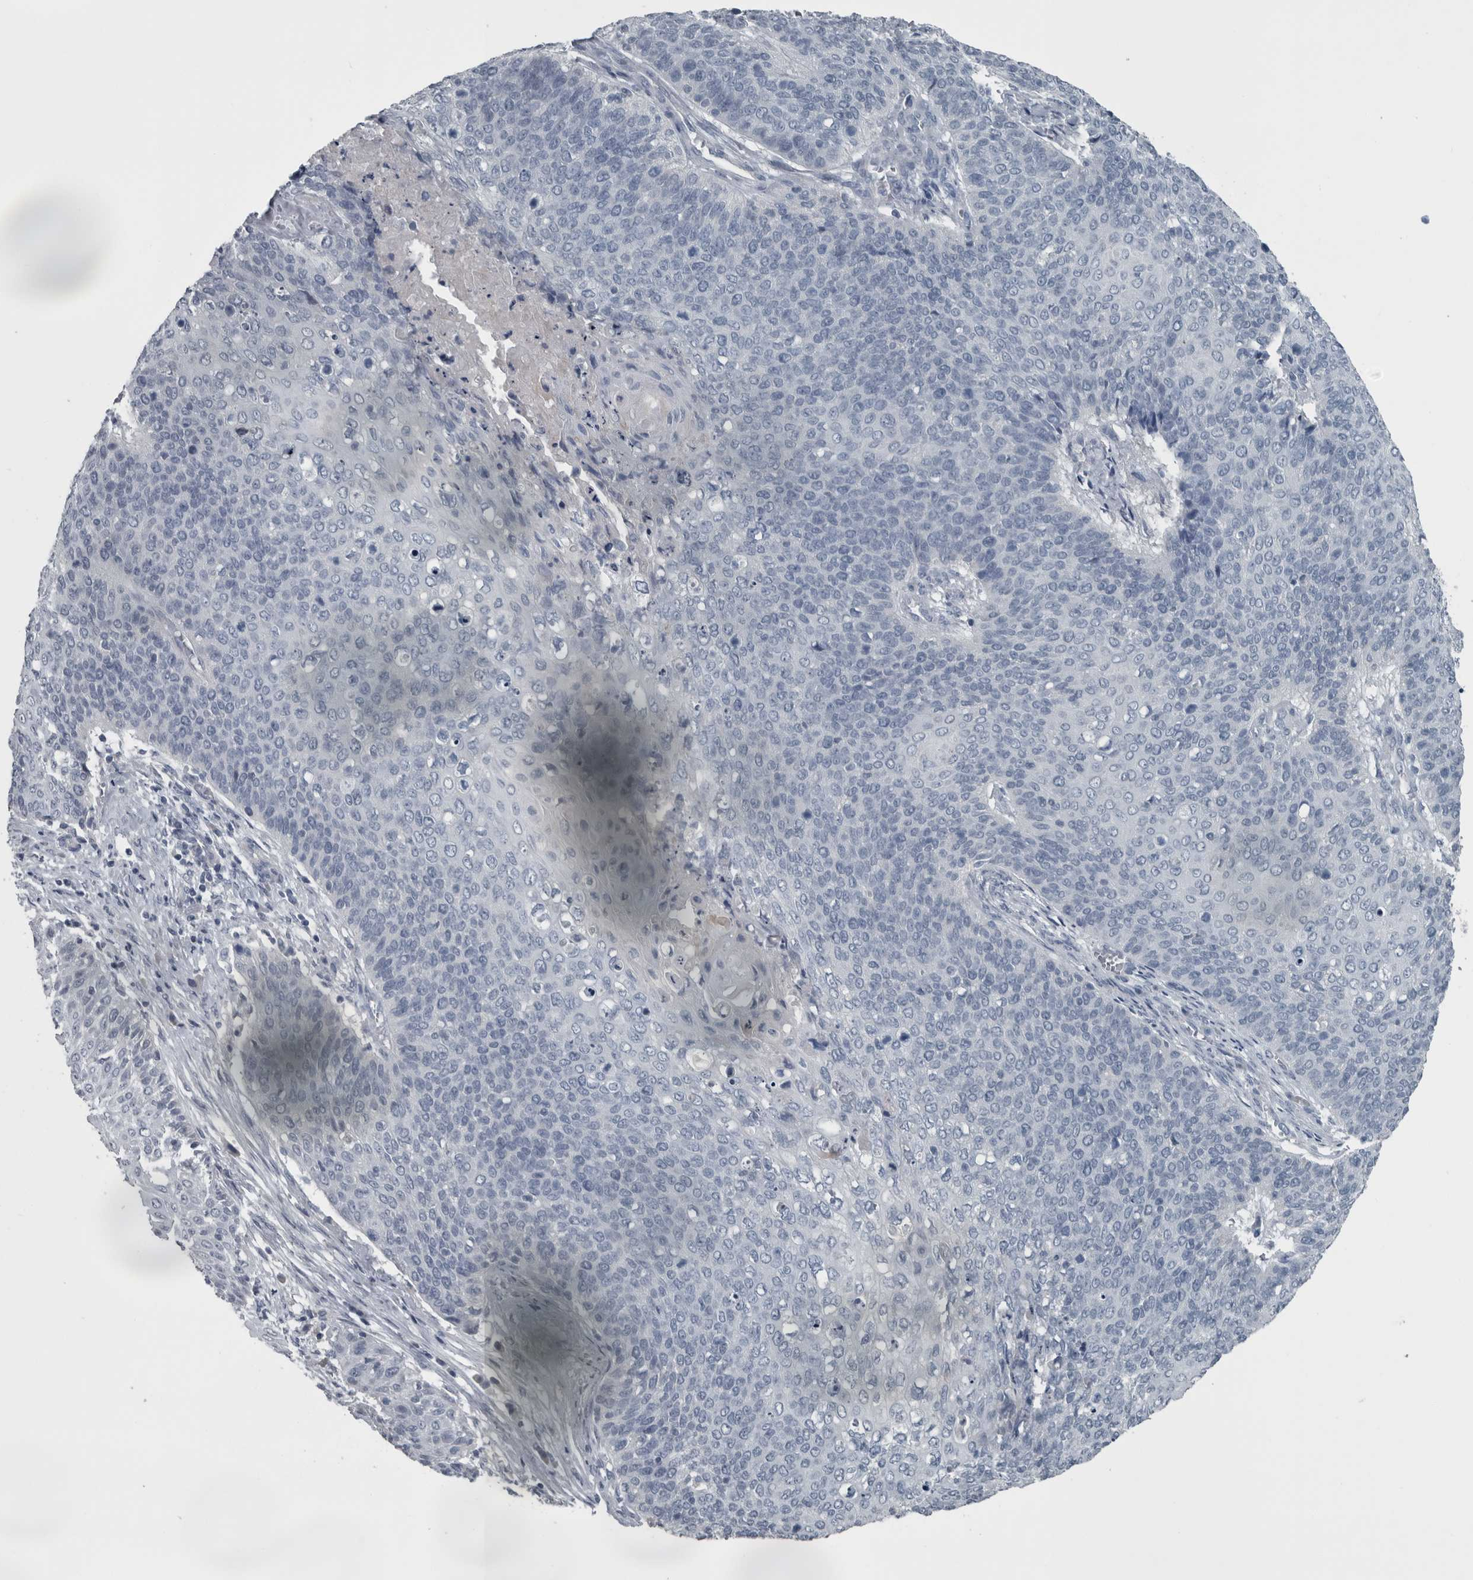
{"staining": {"intensity": "negative", "quantity": "none", "location": "none"}, "tissue": "cervical cancer", "cell_type": "Tumor cells", "image_type": "cancer", "snomed": [{"axis": "morphology", "description": "Squamous cell carcinoma, NOS"}, {"axis": "topography", "description": "Cervix"}], "caption": "This is a micrograph of IHC staining of cervical squamous cell carcinoma, which shows no staining in tumor cells.", "gene": "KRT20", "patient": {"sex": "female", "age": 39}}